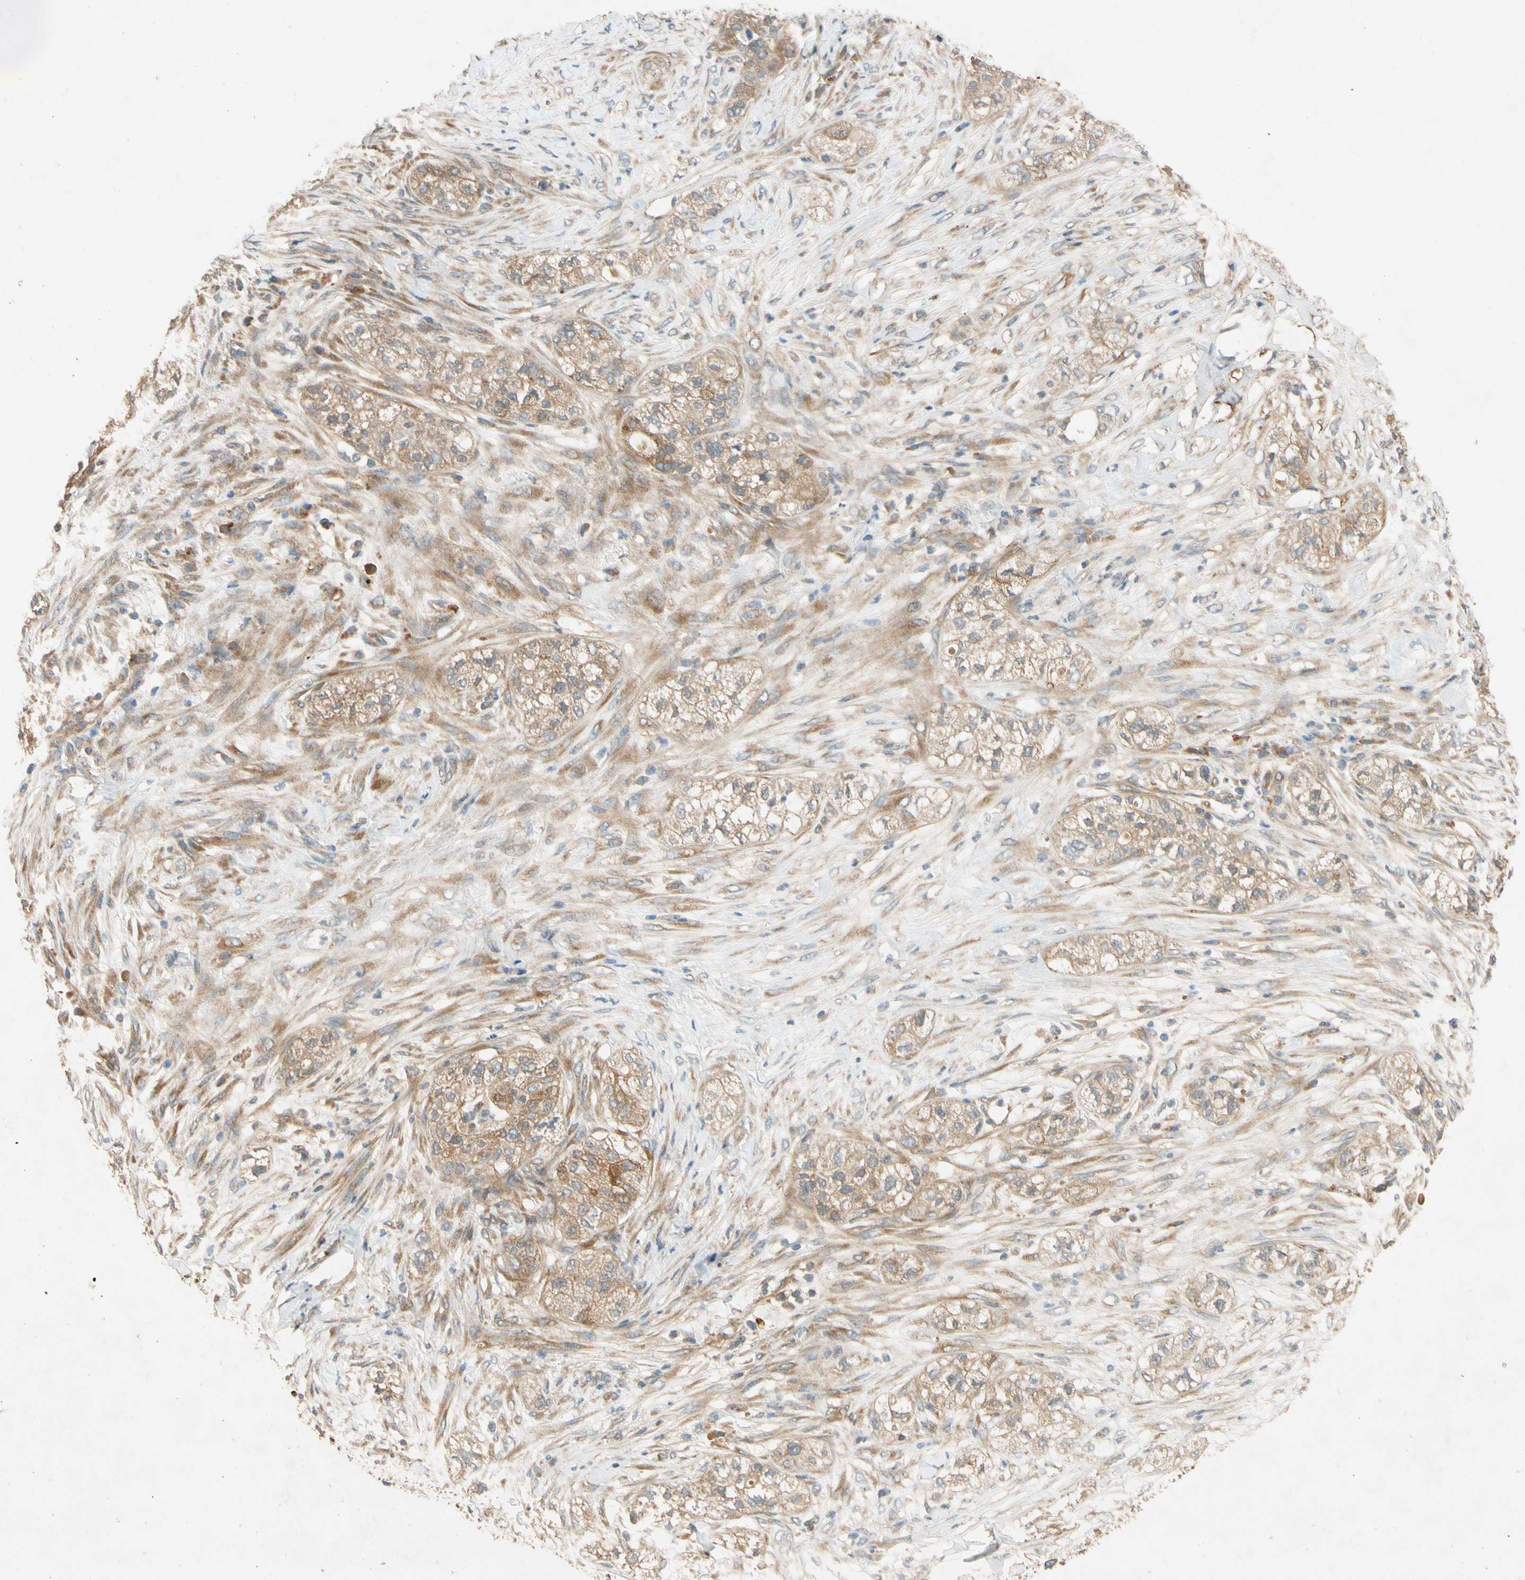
{"staining": {"intensity": "moderate", "quantity": "25%-75%", "location": "cytoplasmic/membranous"}, "tissue": "pancreatic cancer", "cell_type": "Tumor cells", "image_type": "cancer", "snomed": [{"axis": "morphology", "description": "Adenocarcinoma, NOS"}, {"axis": "topography", "description": "Pancreas"}], "caption": "Immunohistochemistry (IHC) of pancreatic cancer (adenocarcinoma) shows medium levels of moderate cytoplasmic/membranous expression in approximately 25%-75% of tumor cells. (IHC, brightfield microscopy, high magnification).", "gene": "USP46", "patient": {"sex": "female", "age": 78}}